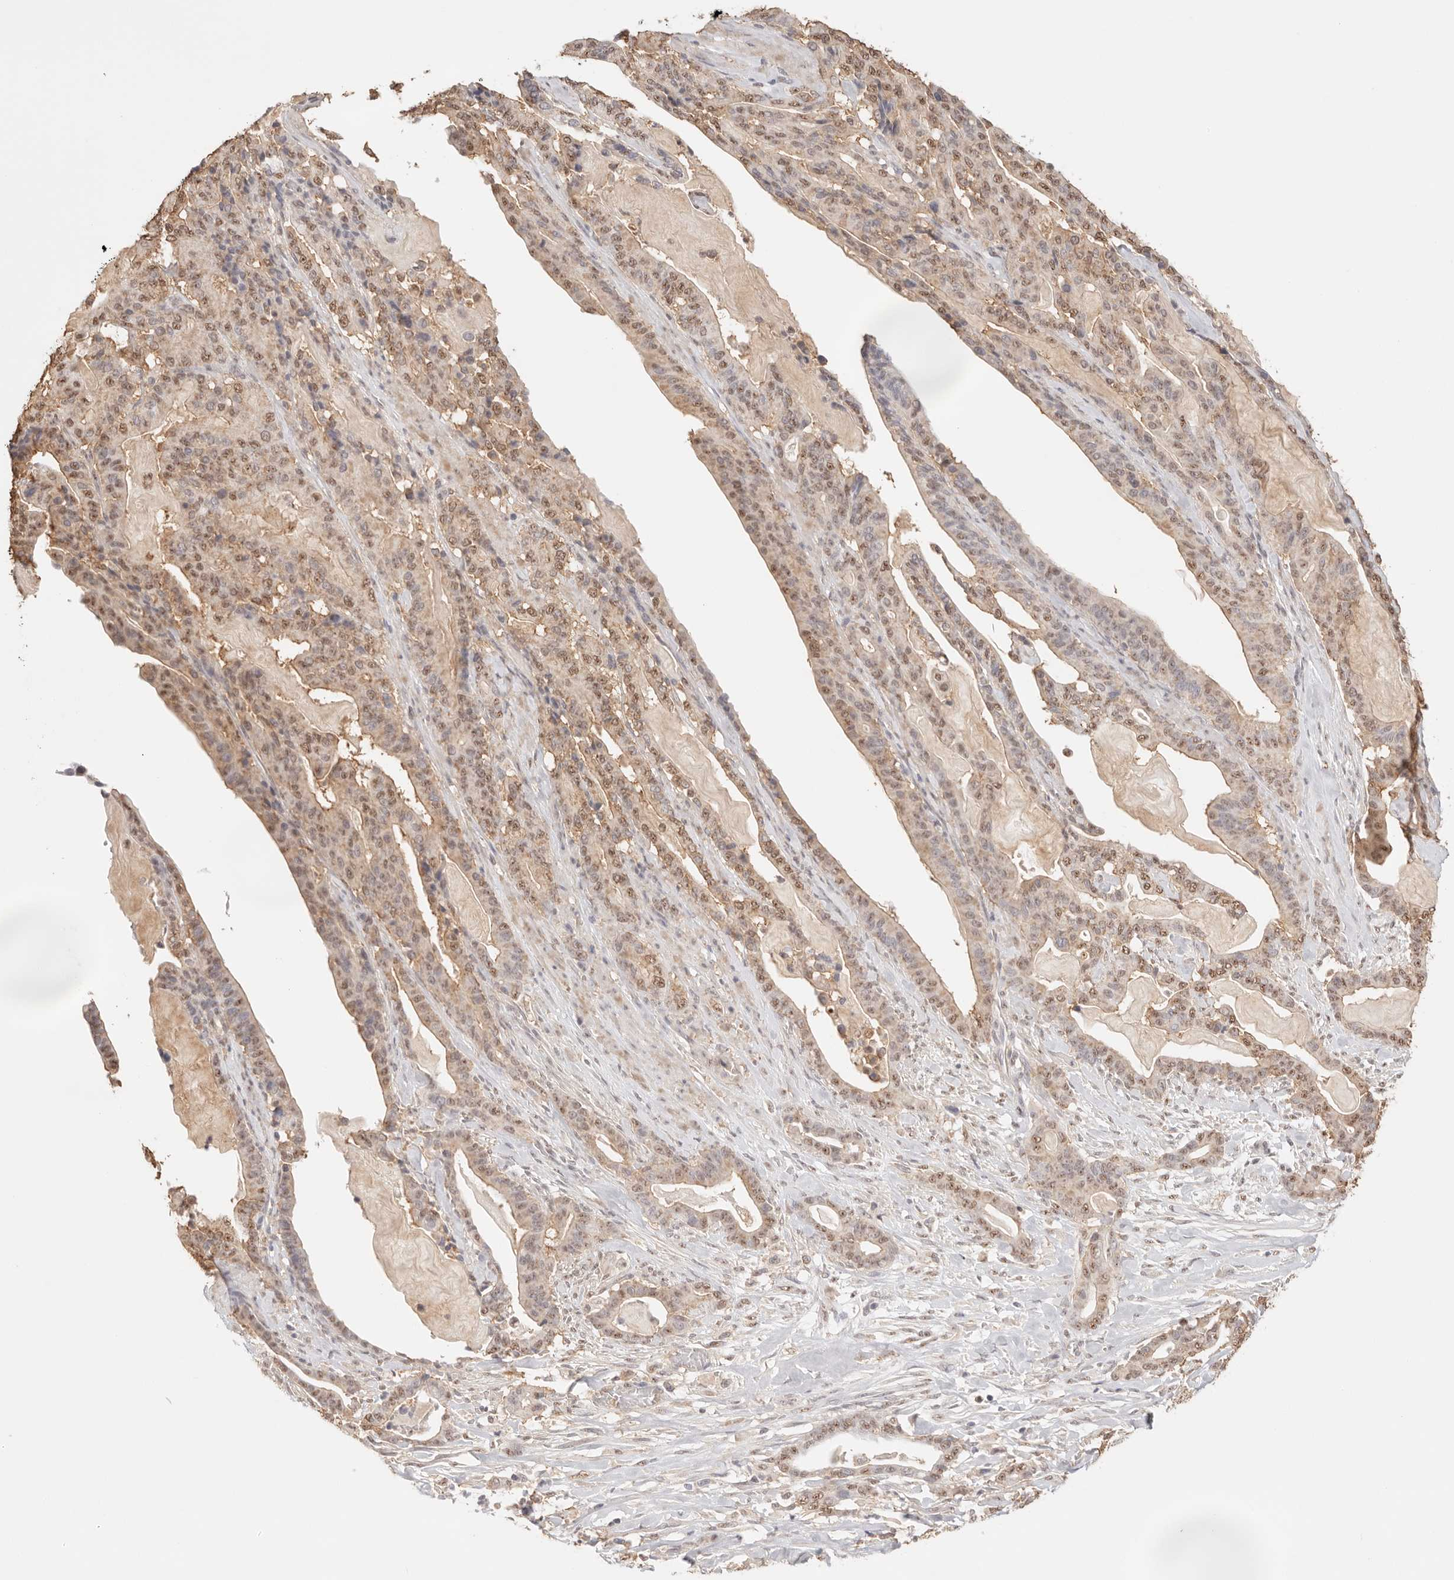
{"staining": {"intensity": "moderate", "quantity": ">75%", "location": "nuclear"}, "tissue": "pancreatic cancer", "cell_type": "Tumor cells", "image_type": "cancer", "snomed": [{"axis": "morphology", "description": "Adenocarcinoma, NOS"}, {"axis": "topography", "description": "Pancreas"}], "caption": "Moderate nuclear staining for a protein is identified in about >75% of tumor cells of adenocarcinoma (pancreatic) using immunohistochemistry (IHC).", "gene": "IL1R2", "patient": {"sex": "male", "age": 63}}